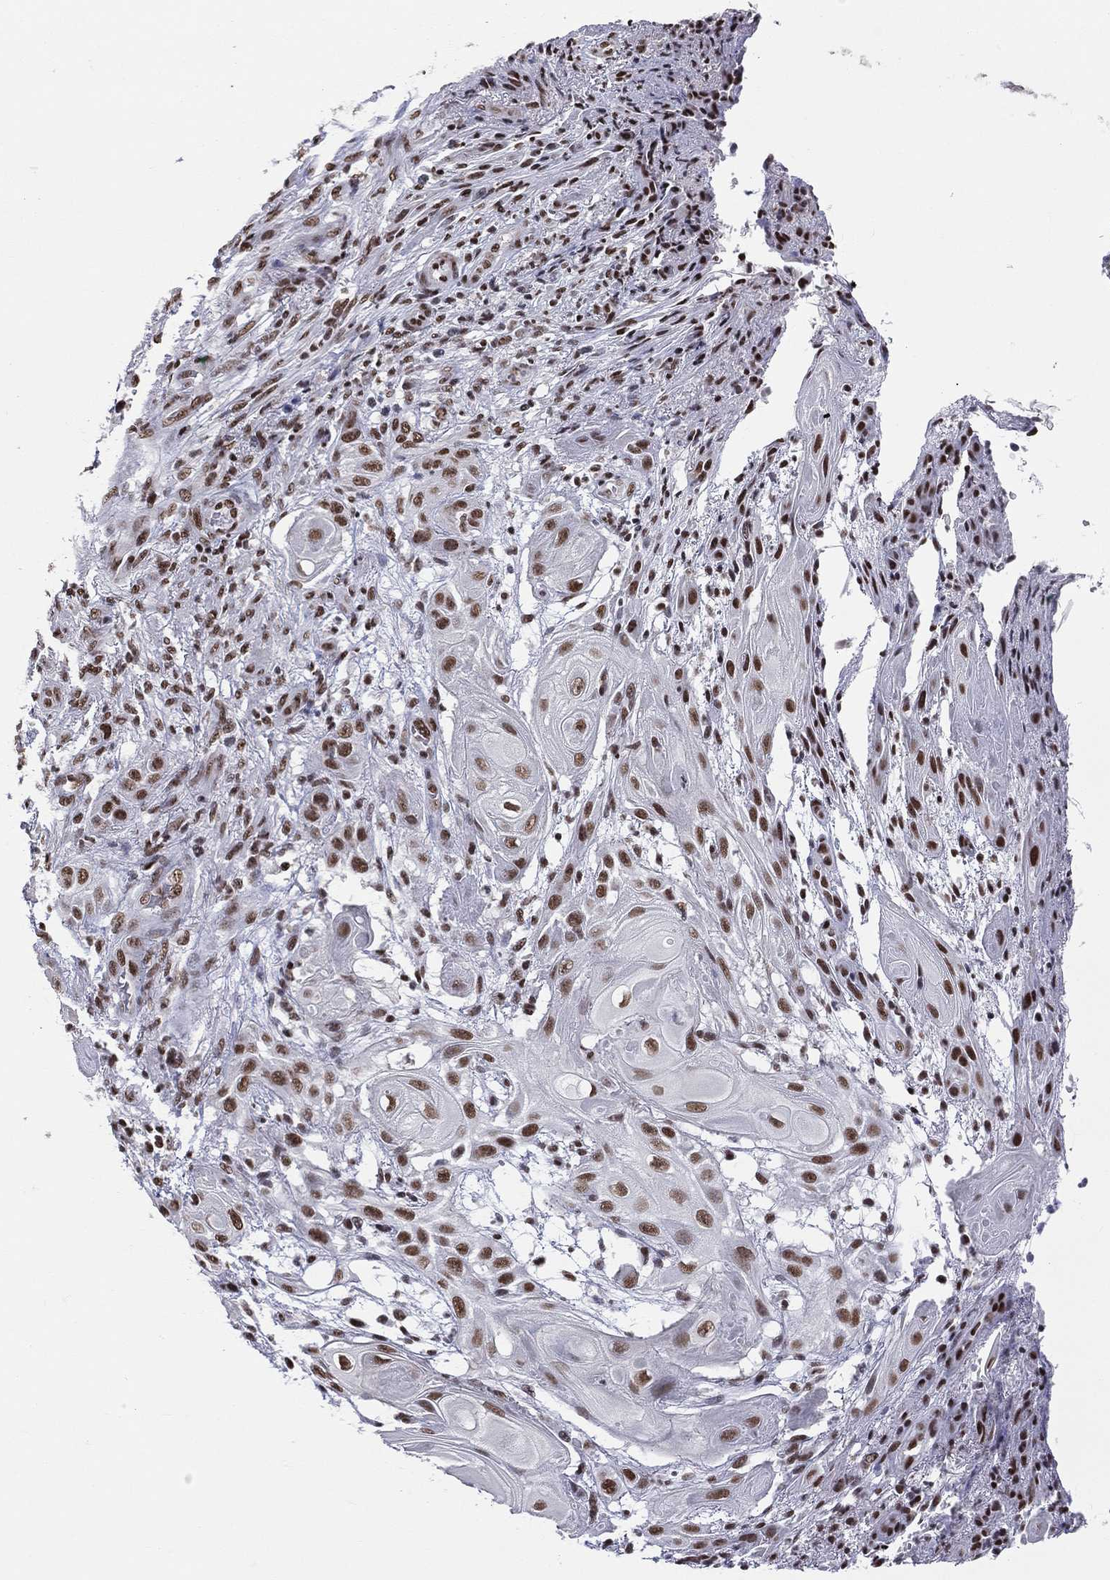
{"staining": {"intensity": "strong", "quantity": "25%-75%", "location": "nuclear"}, "tissue": "skin cancer", "cell_type": "Tumor cells", "image_type": "cancer", "snomed": [{"axis": "morphology", "description": "Squamous cell carcinoma, NOS"}, {"axis": "topography", "description": "Skin"}], "caption": "Immunohistochemistry photomicrograph of skin squamous cell carcinoma stained for a protein (brown), which demonstrates high levels of strong nuclear positivity in approximately 25%-75% of tumor cells.", "gene": "ZNF7", "patient": {"sex": "male", "age": 62}}